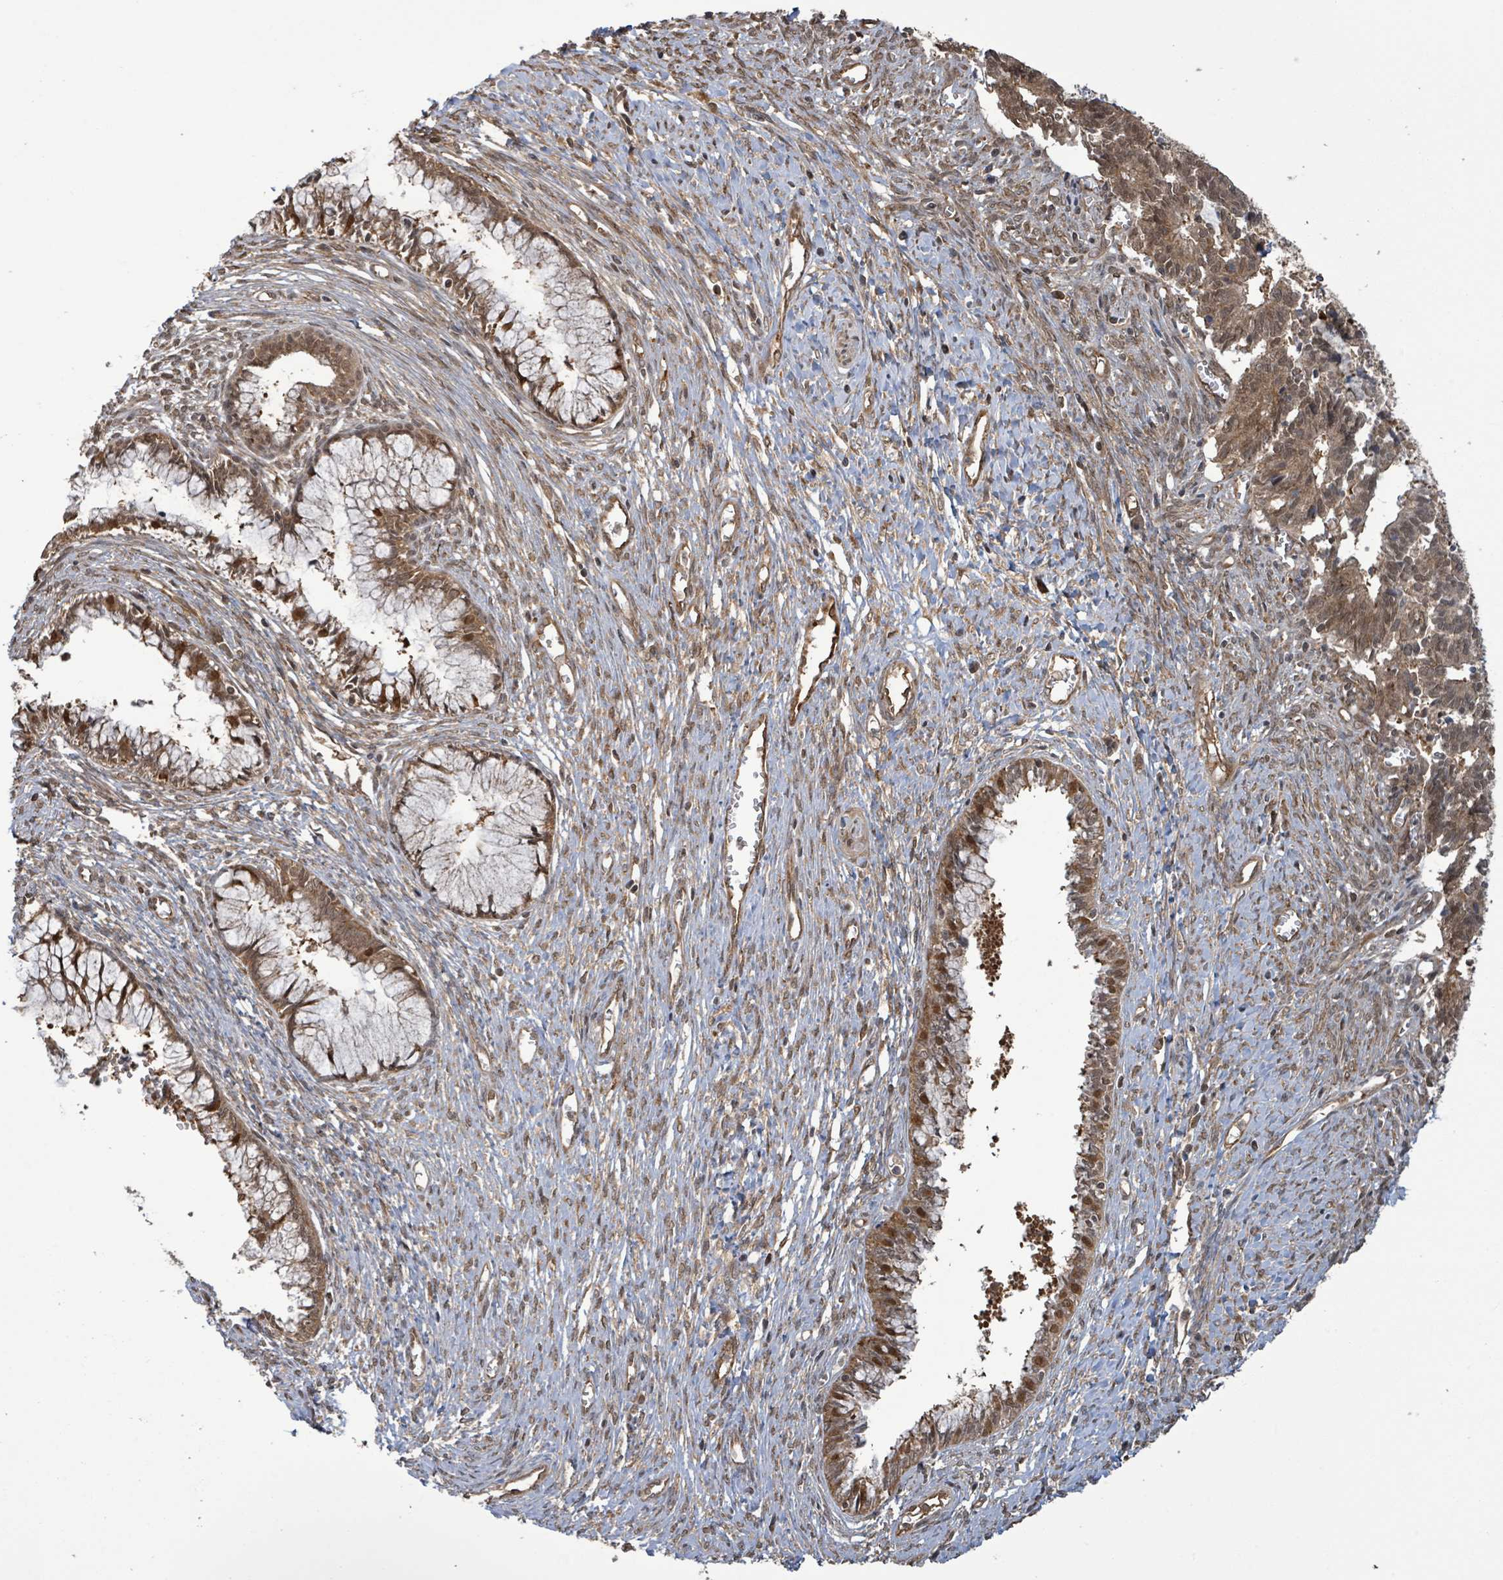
{"staining": {"intensity": "moderate", "quantity": ">75%", "location": "cytoplasmic/membranous,nuclear"}, "tissue": "cervical cancer", "cell_type": "Tumor cells", "image_type": "cancer", "snomed": [{"axis": "morphology", "description": "Adenocarcinoma, NOS"}, {"axis": "topography", "description": "Cervix"}], "caption": "Cervical cancer stained with a brown dye demonstrates moderate cytoplasmic/membranous and nuclear positive staining in about >75% of tumor cells.", "gene": "KLC1", "patient": {"sex": "female", "age": 44}}